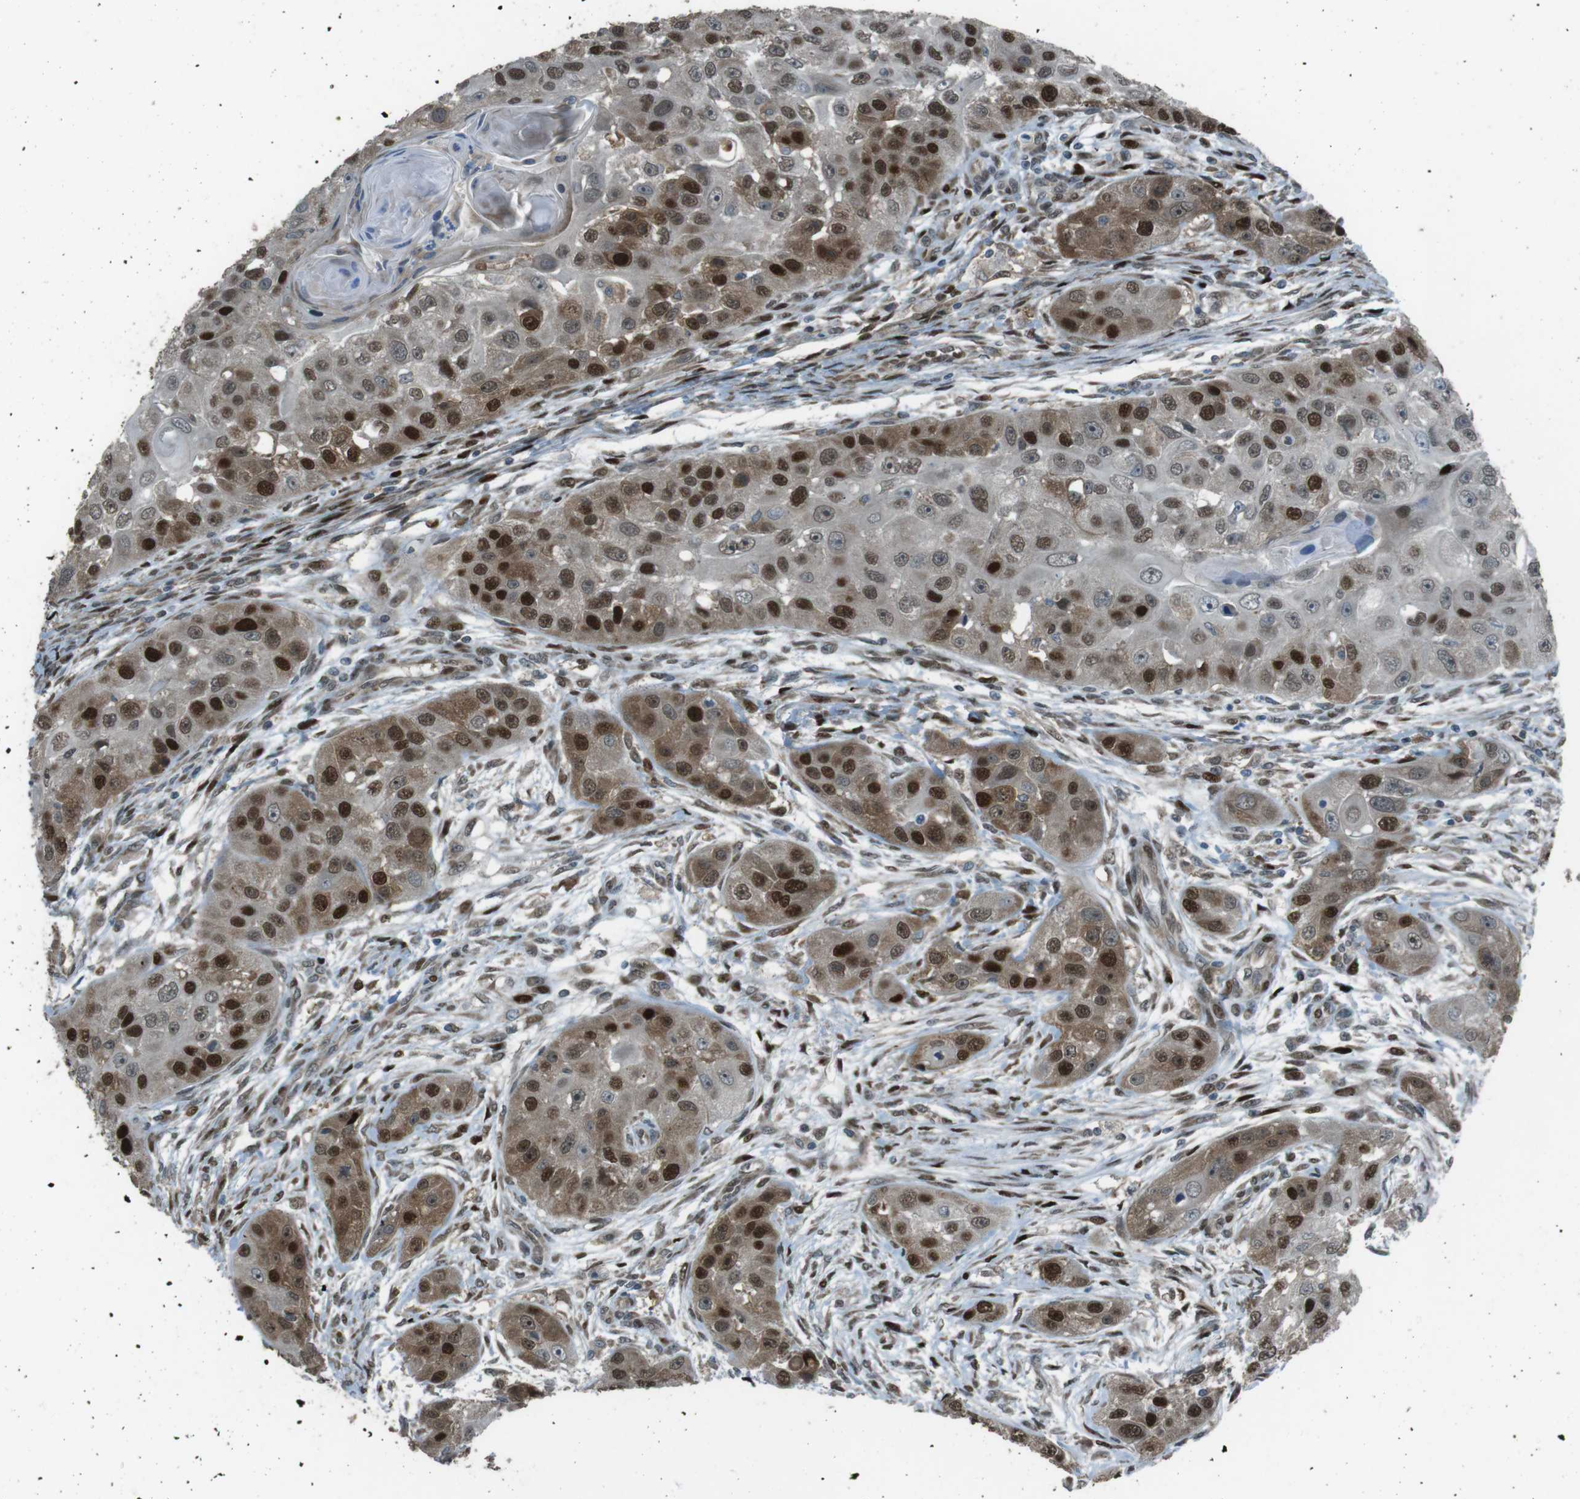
{"staining": {"intensity": "strong", "quantity": "25%-75%", "location": "cytoplasmic/membranous,nuclear"}, "tissue": "head and neck cancer", "cell_type": "Tumor cells", "image_type": "cancer", "snomed": [{"axis": "morphology", "description": "Normal tissue, NOS"}, {"axis": "morphology", "description": "Squamous cell carcinoma, NOS"}, {"axis": "topography", "description": "Skeletal muscle"}, {"axis": "topography", "description": "Head-Neck"}], "caption": "Protein staining of squamous cell carcinoma (head and neck) tissue demonstrates strong cytoplasmic/membranous and nuclear expression in about 25%-75% of tumor cells.", "gene": "ZNF330", "patient": {"sex": "male", "age": 51}}